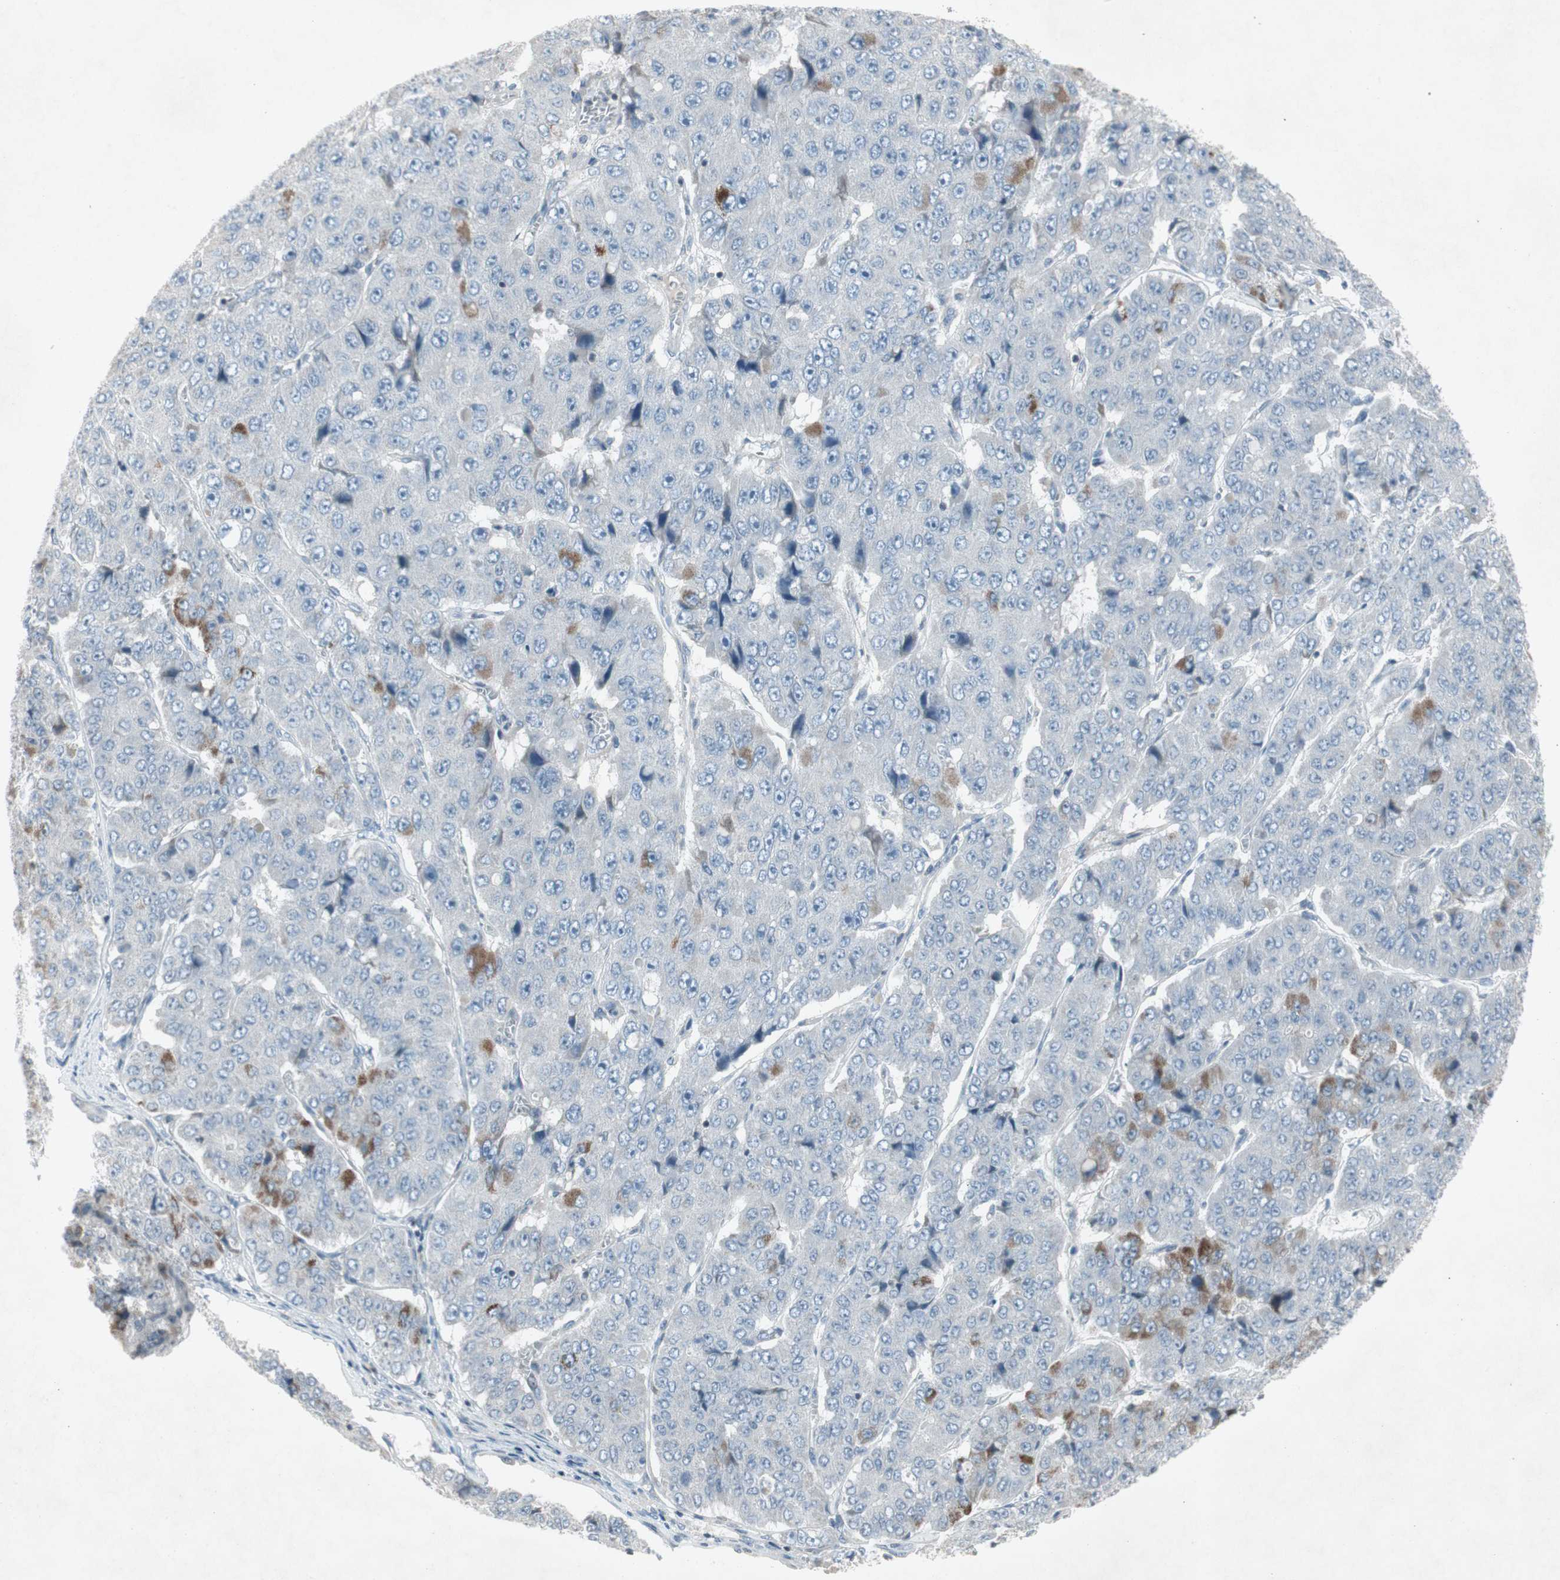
{"staining": {"intensity": "moderate", "quantity": "<25%", "location": "cytoplasmic/membranous"}, "tissue": "pancreatic cancer", "cell_type": "Tumor cells", "image_type": "cancer", "snomed": [{"axis": "morphology", "description": "Adenocarcinoma, NOS"}, {"axis": "topography", "description": "Pancreas"}], "caption": "A photomicrograph of human pancreatic cancer (adenocarcinoma) stained for a protein displays moderate cytoplasmic/membranous brown staining in tumor cells.", "gene": "ARG2", "patient": {"sex": "male", "age": 50}}